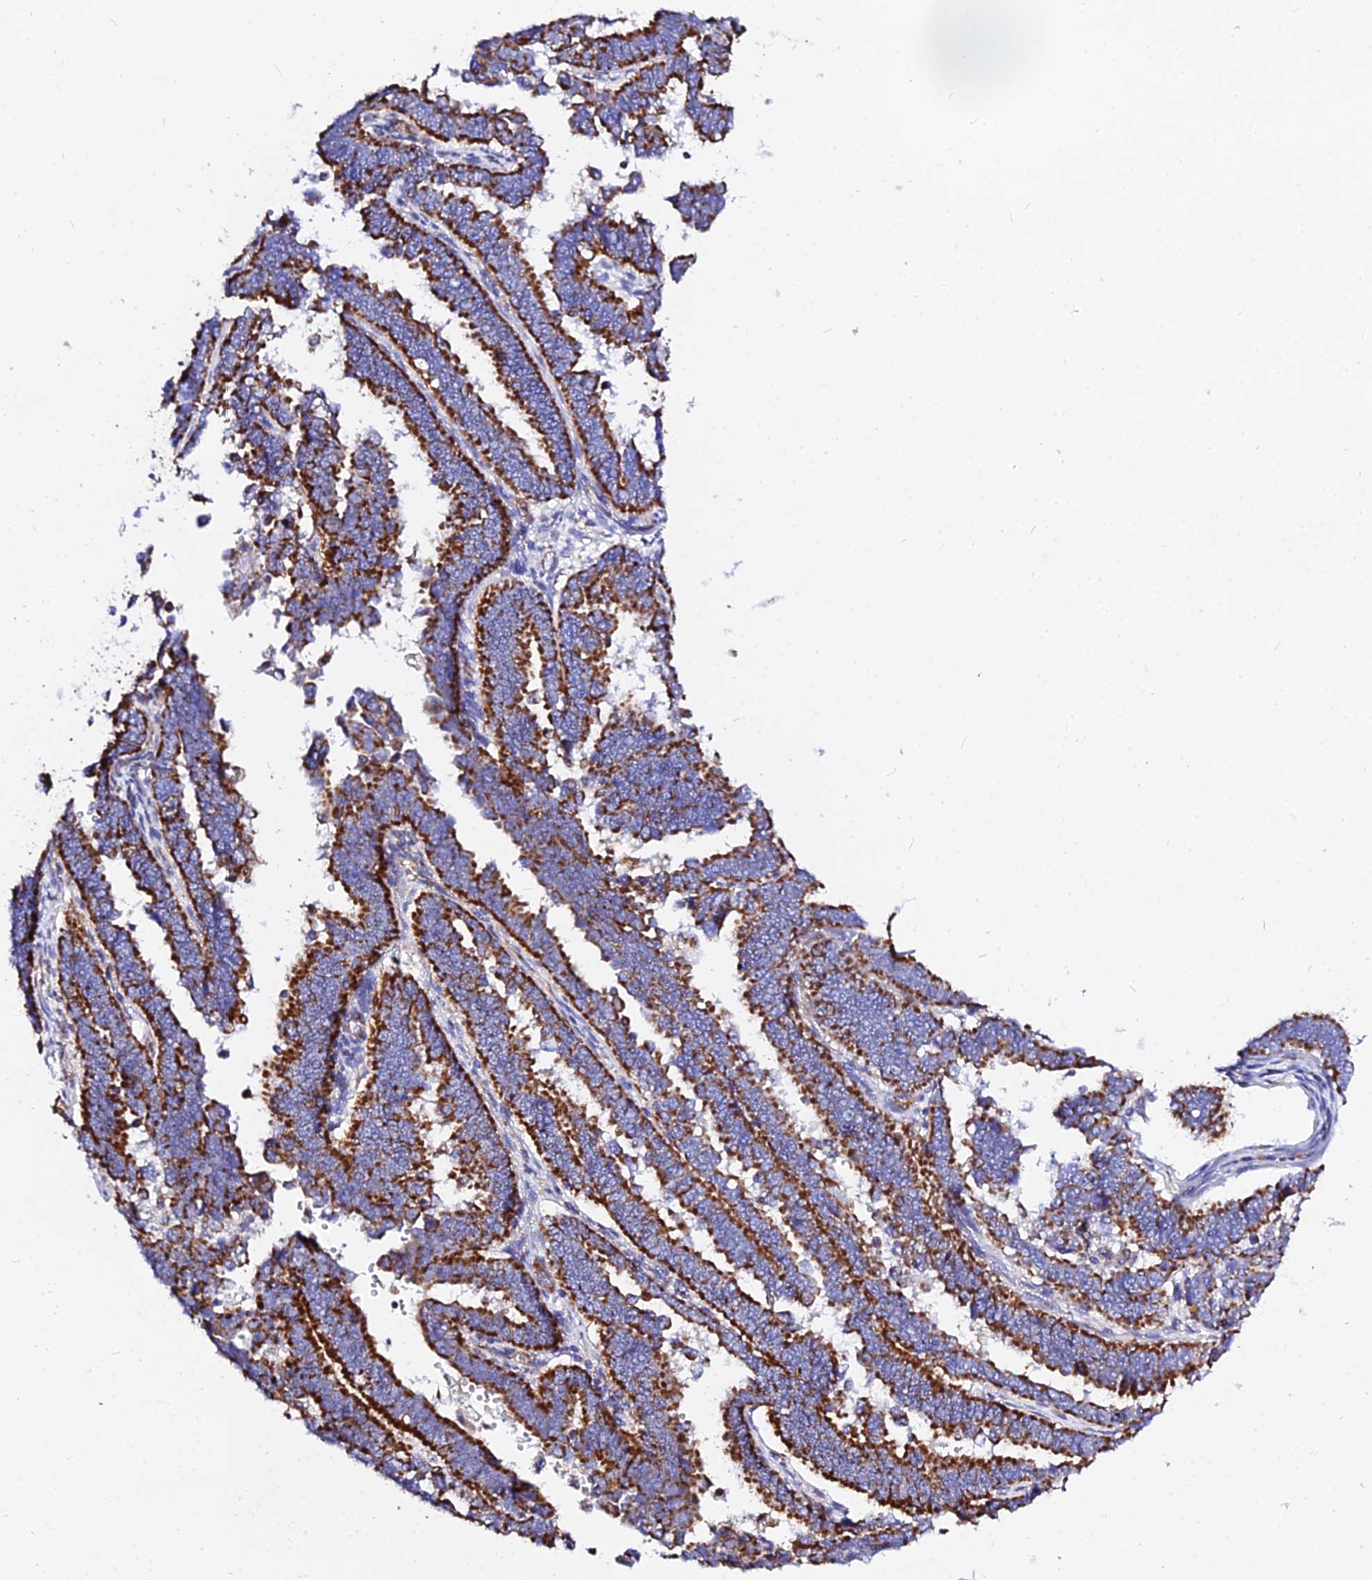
{"staining": {"intensity": "strong", "quantity": ">75%", "location": "cytoplasmic/membranous"}, "tissue": "endometrial cancer", "cell_type": "Tumor cells", "image_type": "cancer", "snomed": [{"axis": "morphology", "description": "Adenocarcinoma, NOS"}, {"axis": "topography", "description": "Endometrium"}], "caption": "DAB (3,3'-diaminobenzidine) immunohistochemical staining of endometrial cancer exhibits strong cytoplasmic/membranous protein positivity in approximately >75% of tumor cells.", "gene": "ZNF573", "patient": {"sex": "female", "age": 75}}